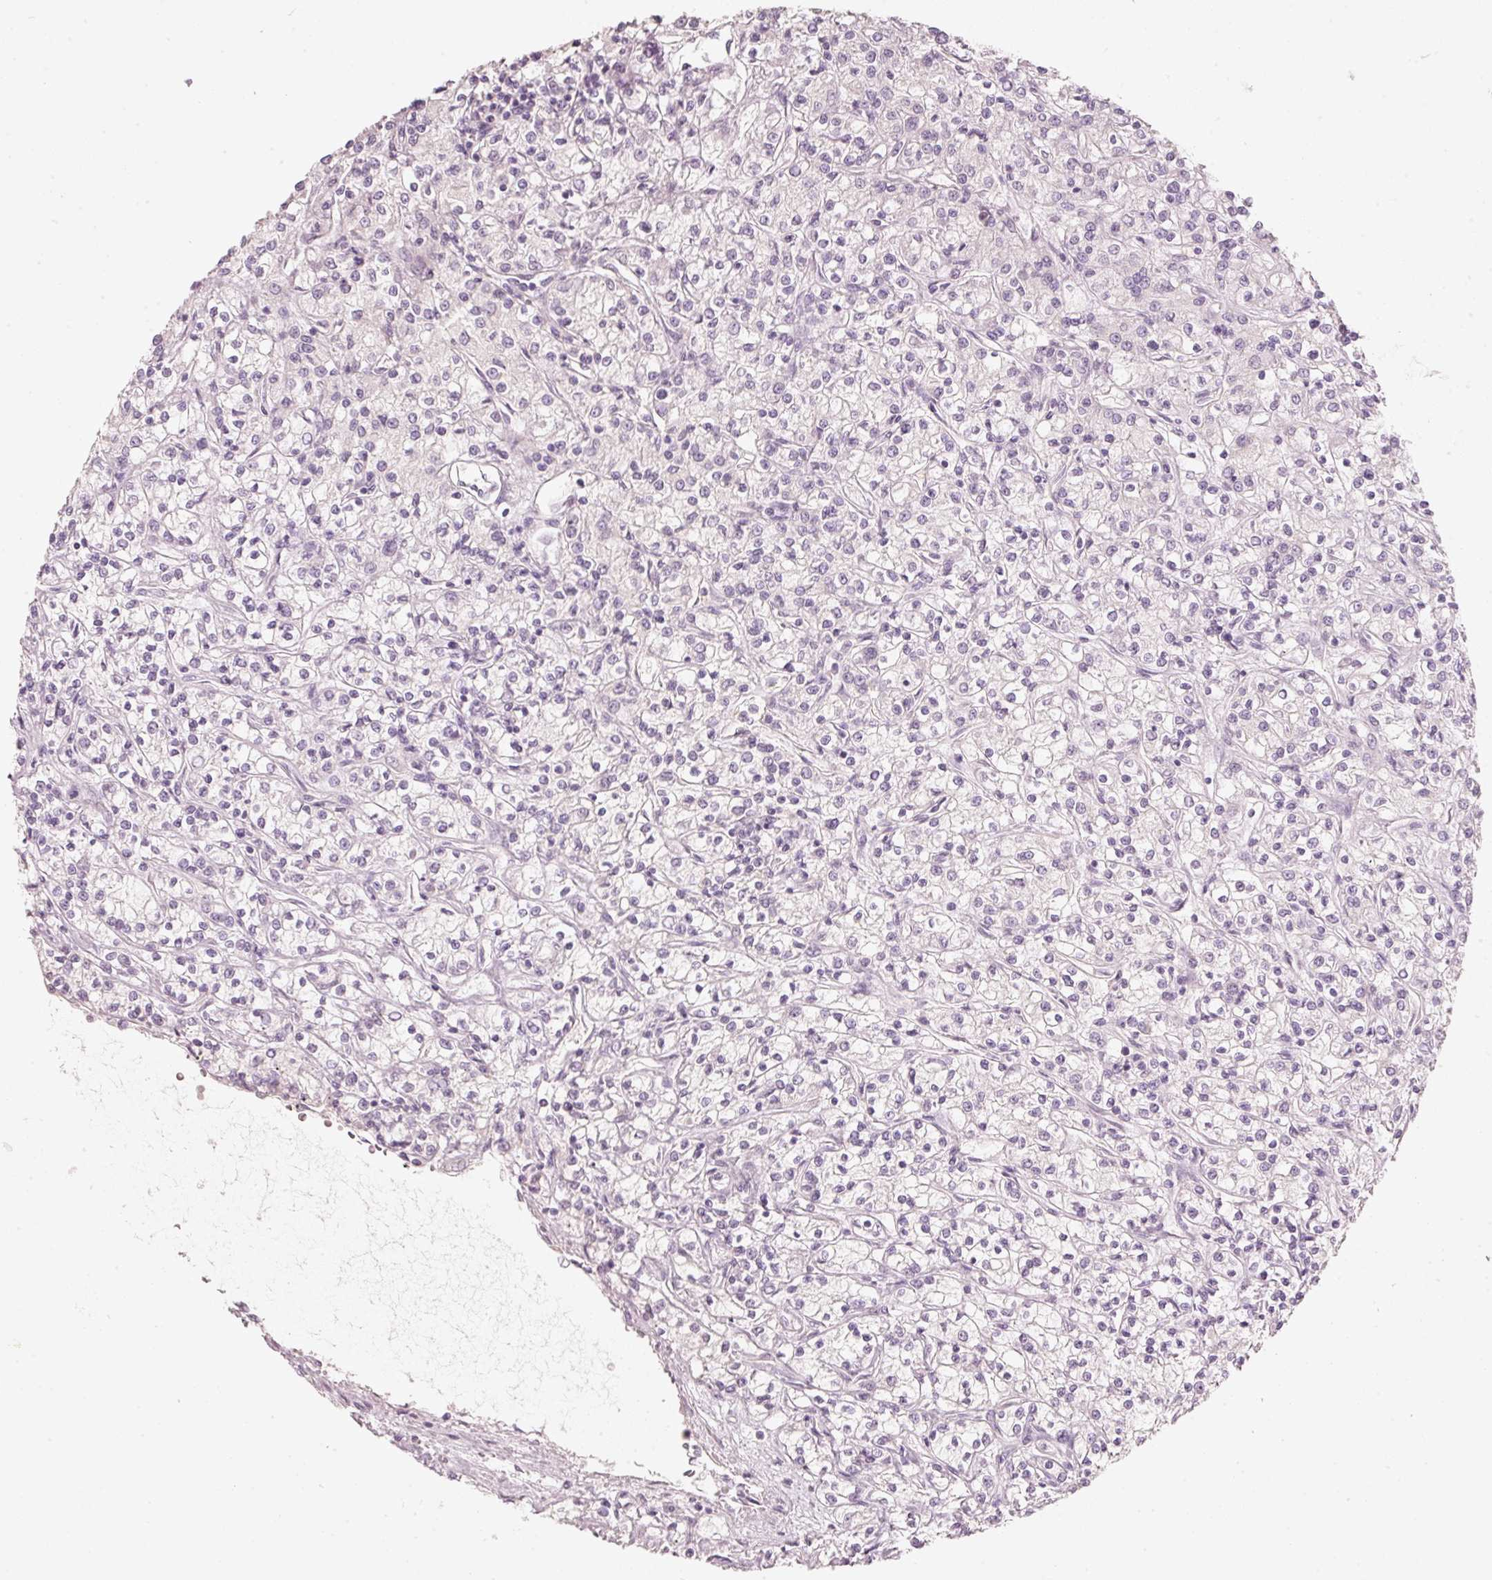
{"staining": {"intensity": "negative", "quantity": "none", "location": "none"}, "tissue": "renal cancer", "cell_type": "Tumor cells", "image_type": "cancer", "snomed": [{"axis": "morphology", "description": "Adenocarcinoma, NOS"}, {"axis": "topography", "description": "Kidney"}], "caption": "A high-resolution image shows immunohistochemistry (IHC) staining of renal cancer (adenocarcinoma), which reveals no significant positivity in tumor cells.", "gene": "STEAP1", "patient": {"sex": "female", "age": 59}}